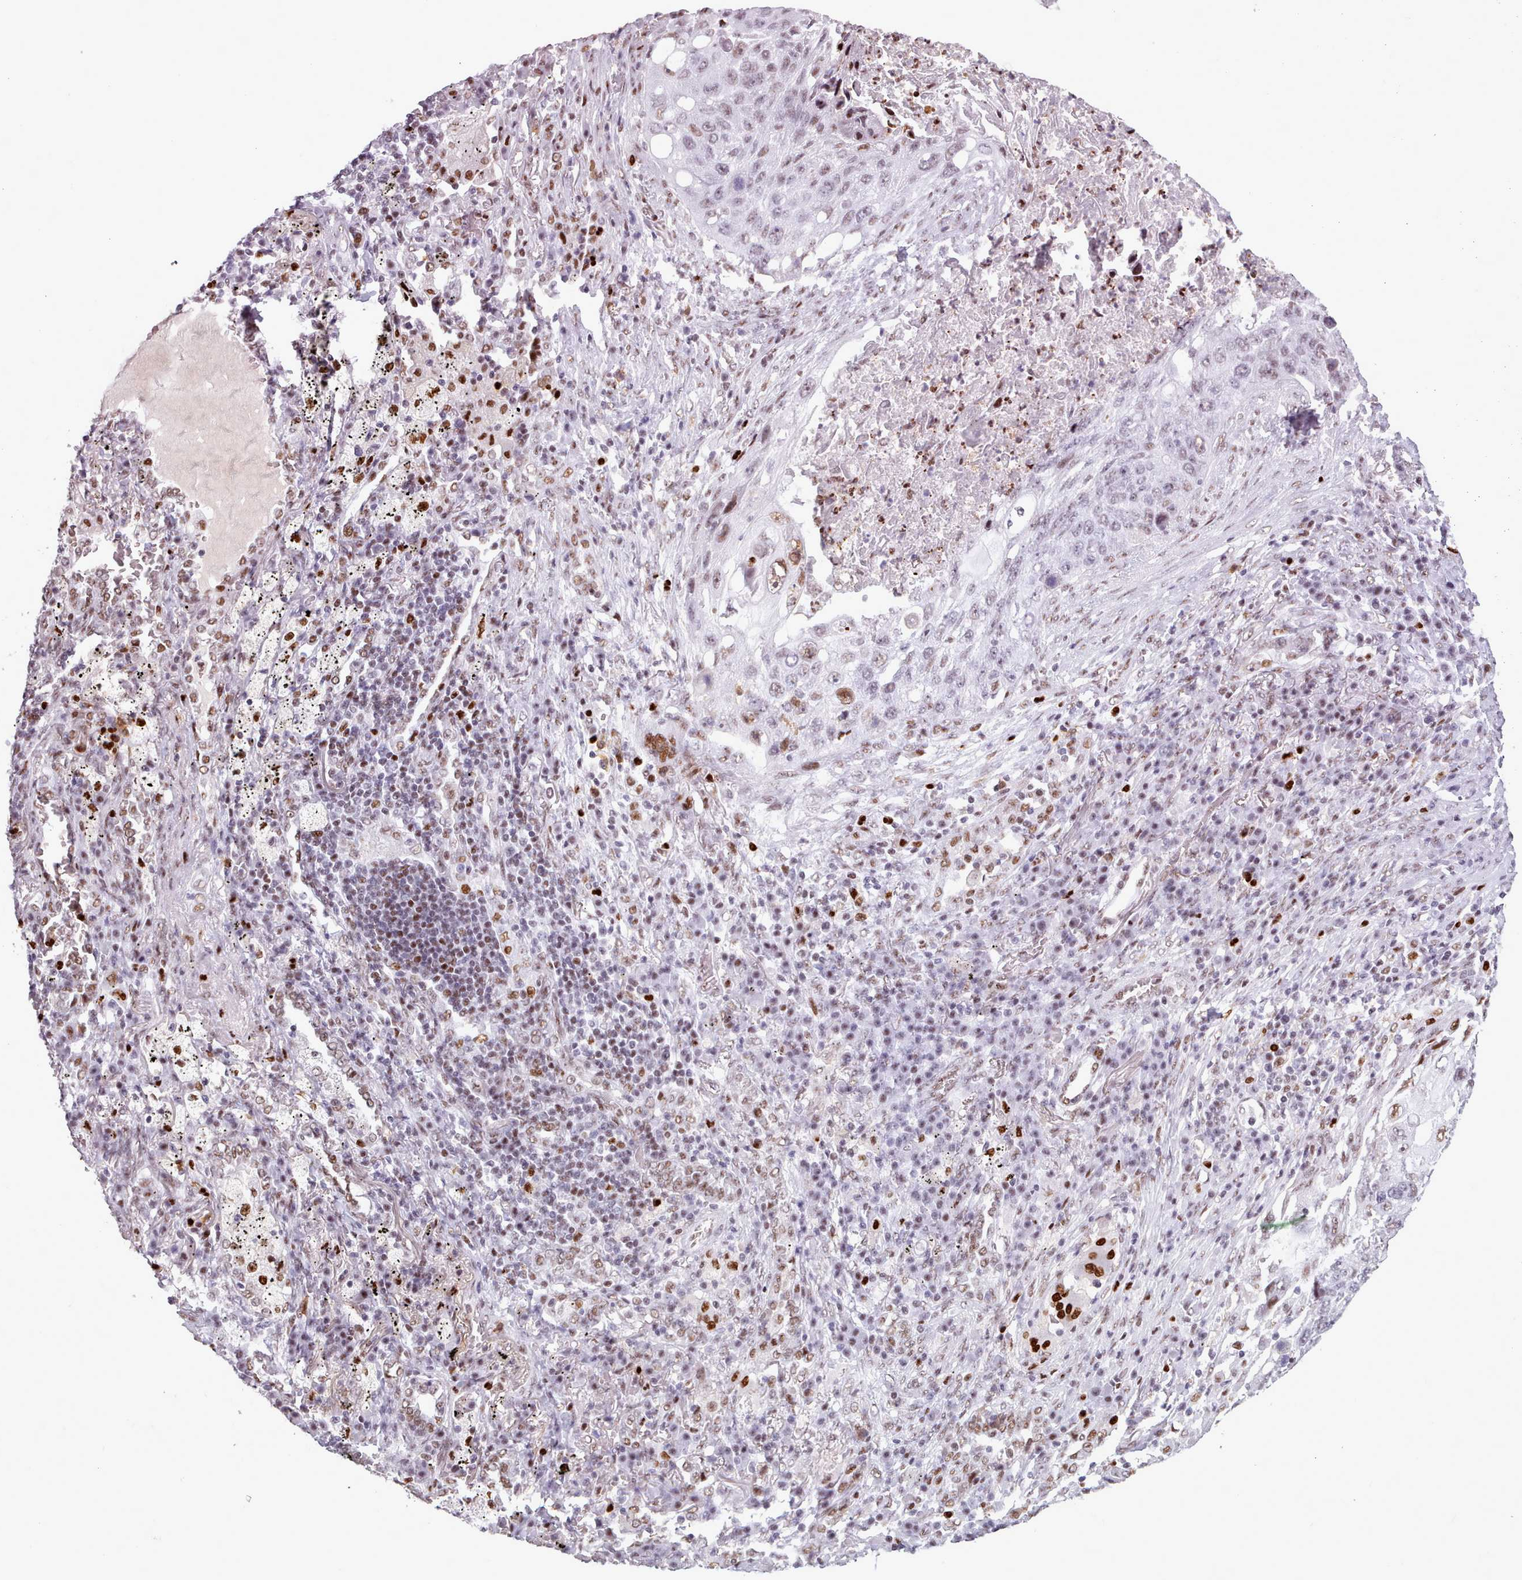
{"staining": {"intensity": "moderate", "quantity": "<25%", "location": "nuclear"}, "tissue": "lung cancer", "cell_type": "Tumor cells", "image_type": "cancer", "snomed": [{"axis": "morphology", "description": "Squamous cell carcinoma, NOS"}, {"axis": "topography", "description": "Lung"}], "caption": "Immunohistochemical staining of lung cancer reveals low levels of moderate nuclear expression in approximately <25% of tumor cells. (DAB = brown stain, brightfield microscopy at high magnification).", "gene": "SRSF4", "patient": {"sex": "female", "age": 63}}